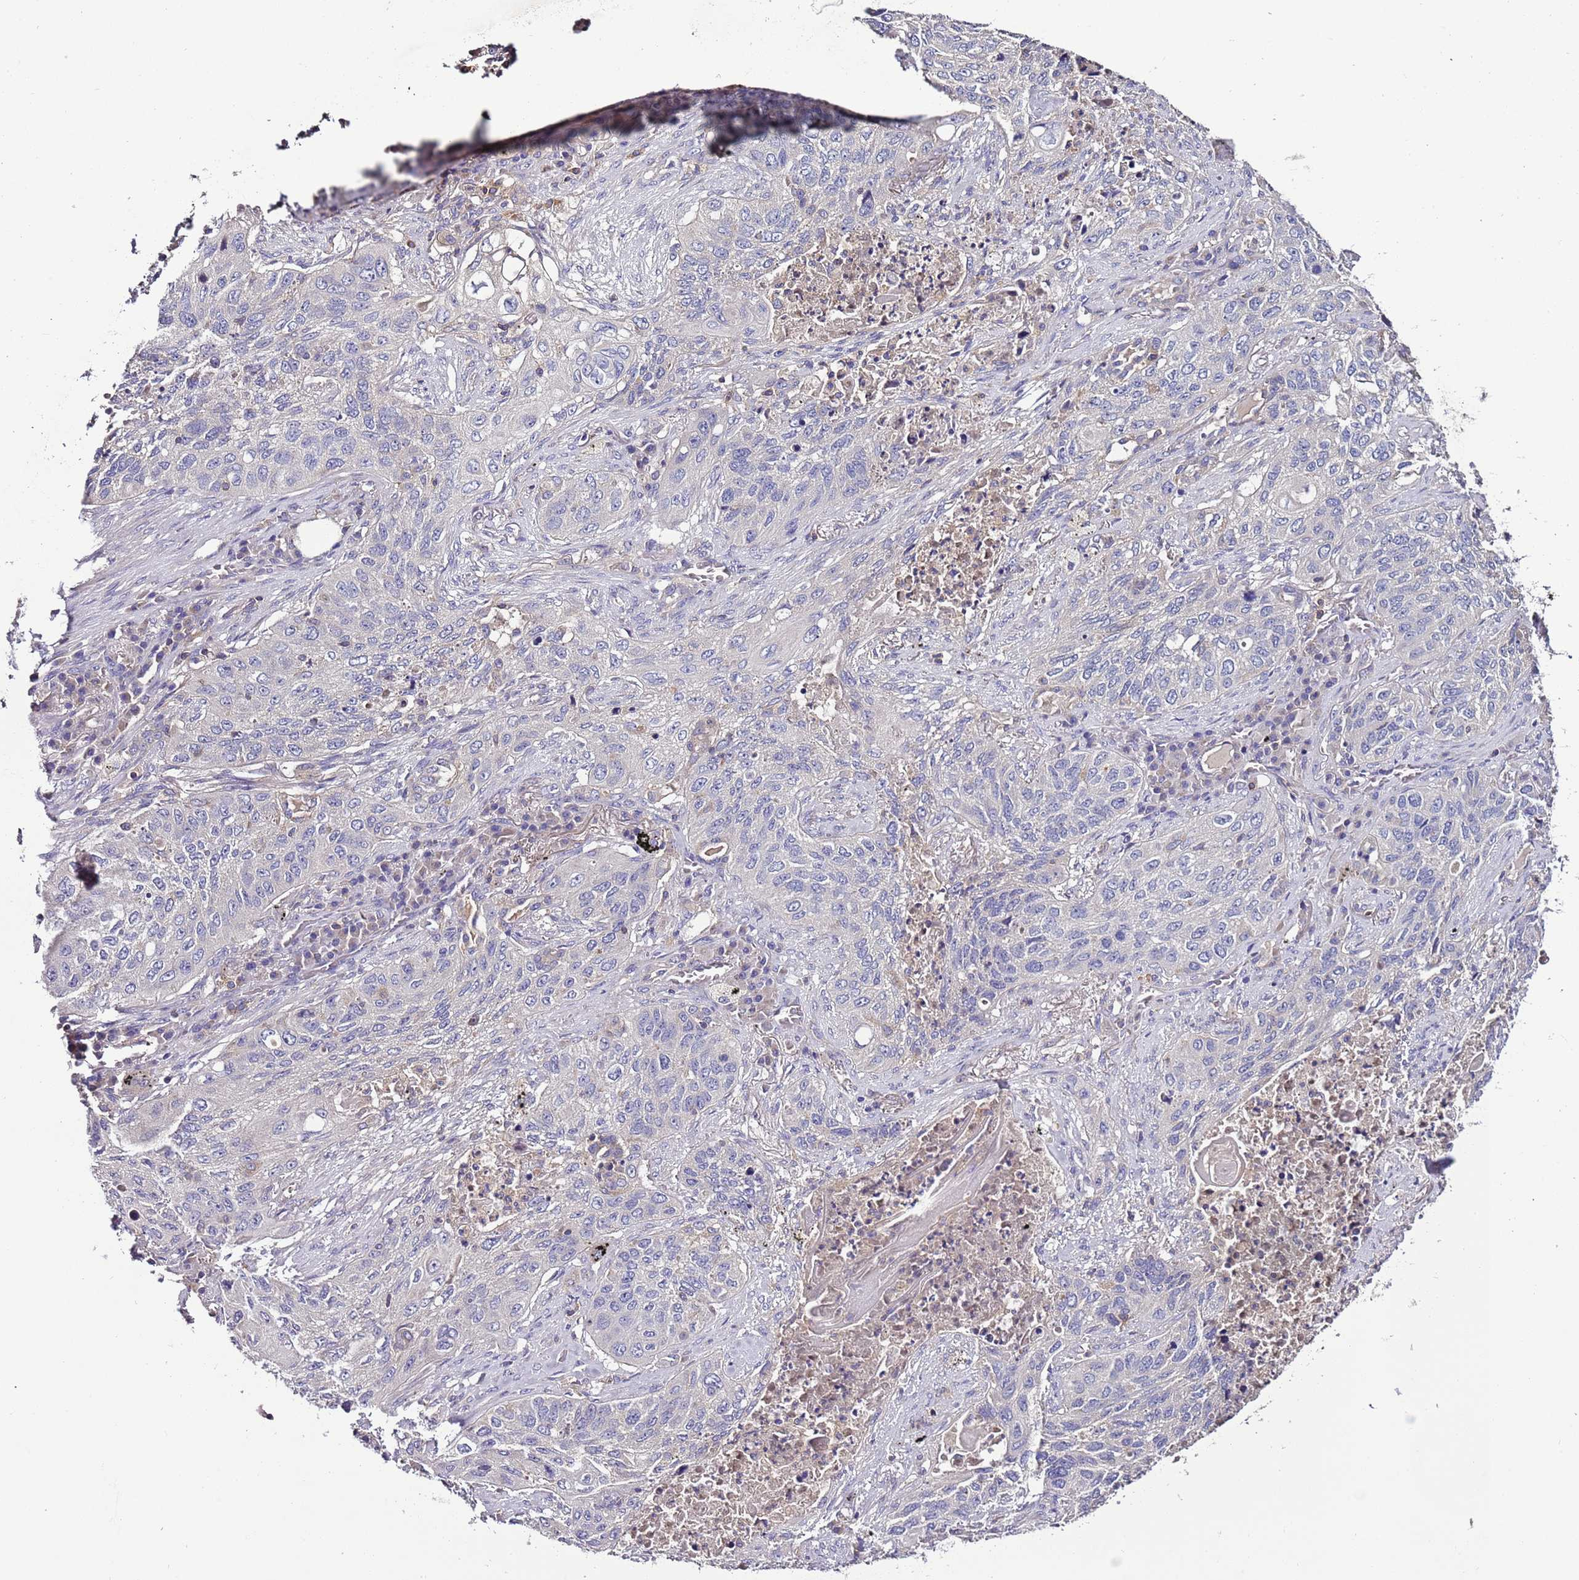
{"staining": {"intensity": "negative", "quantity": "none", "location": "none"}, "tissue": "lung cancer", "cell_type": "Tumor cells", "image_type": "cancer", "snomed": [{"axis": "morphology", "description": "Squamous cell carcinoma, NOS"}, {"axis": "topography", "description": "Lung"}], "caption": "IHC histopathology image of human lung squamous cell carcinoma stained for a protein (brown), which shows no expression in tumor cells.", "gene": "IGIP", "patient": {"sex": "female", "age": 63}}